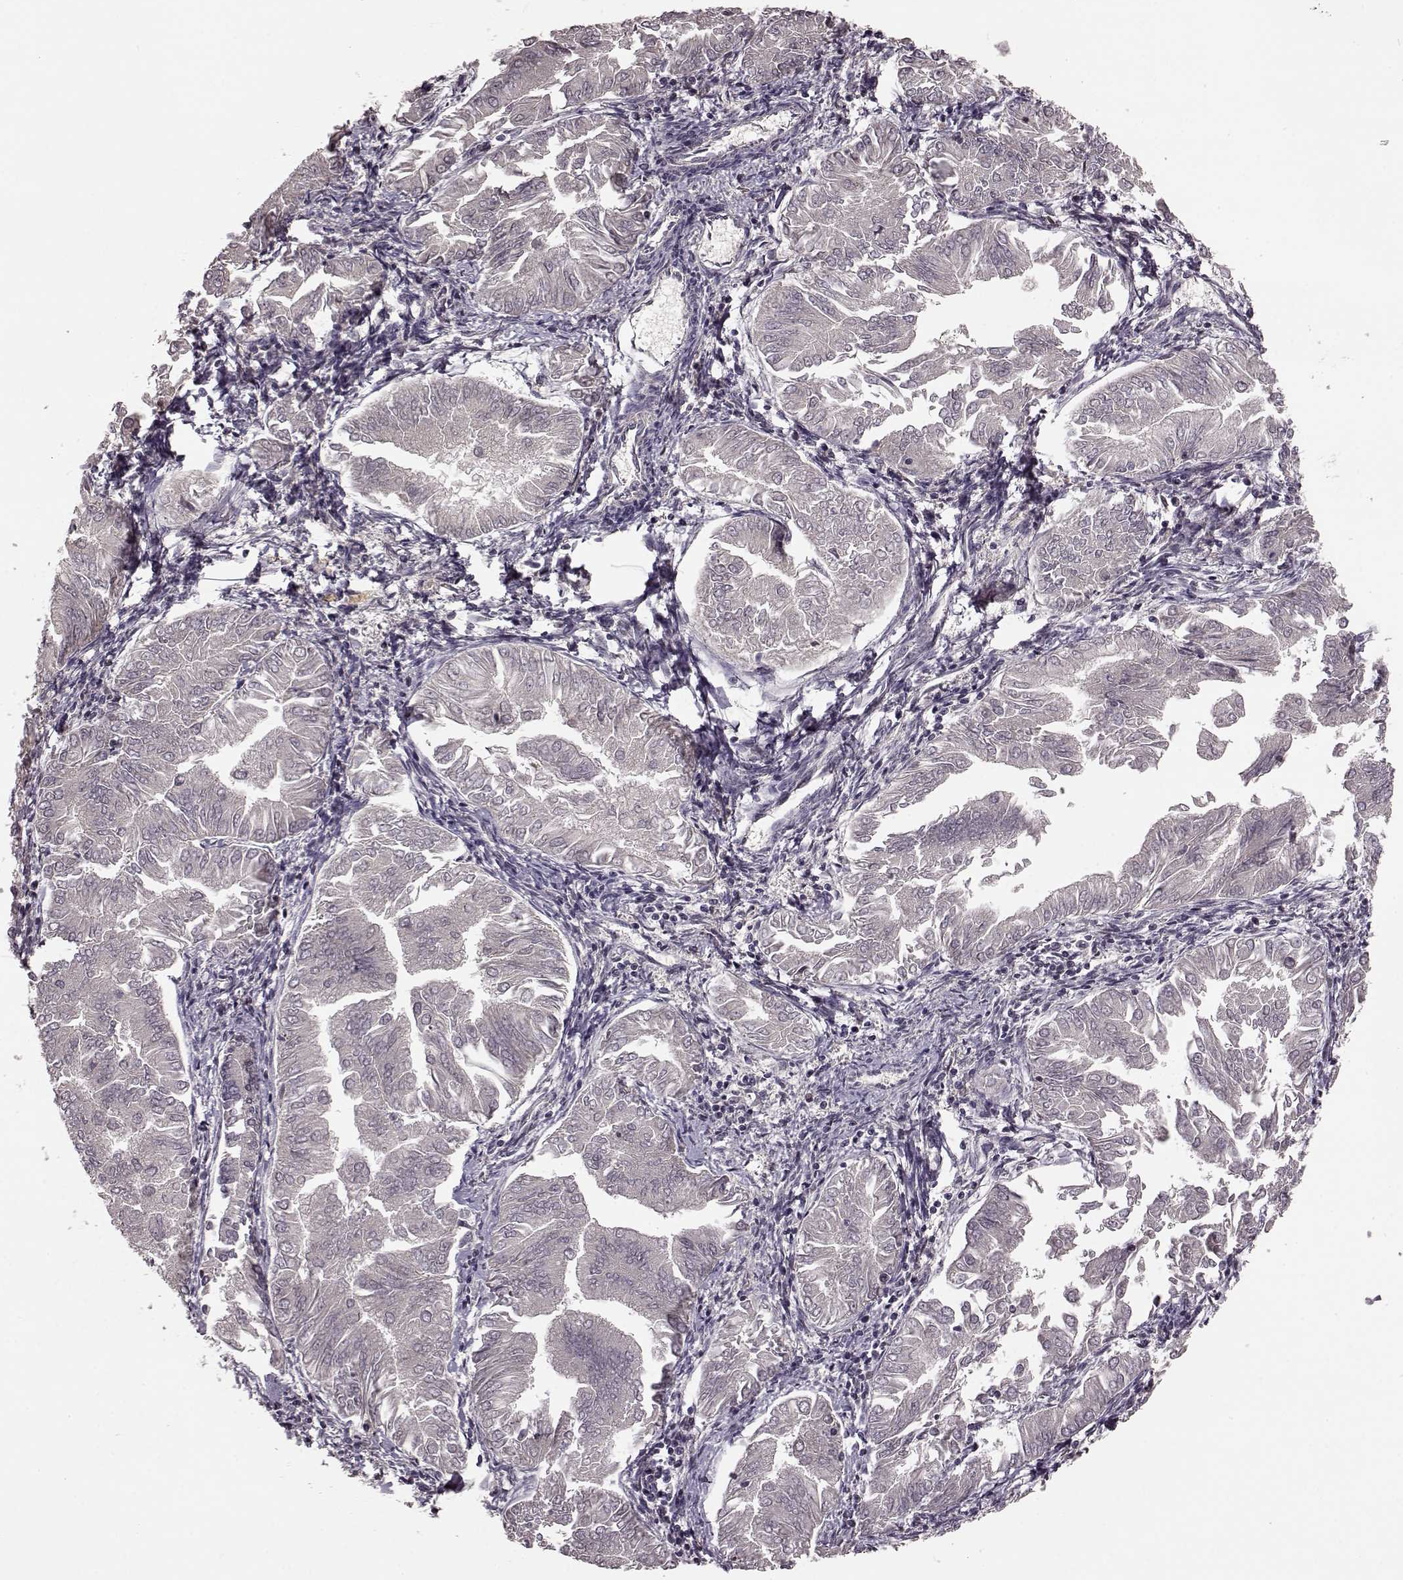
{"staining": {"intensity": "negative", "quantity": "none", "location": "none"}, "tissue": "endometrial cancer", "cell_type": "Tumor cells", "image_type": "cancer", "snomed": [{"axis": "morphology", "description": "Adenocarcinoma, NOS"}, {"axis": "topography", "description": "Endometrium"}], "caption": "IHC image of human endometrial cancer stained for a protein (brown), which shows no staining in tumor cells. (DAB IHC, high magnification).", "gene": "NRL", "patient": {"sex": "female", "age": 53}}